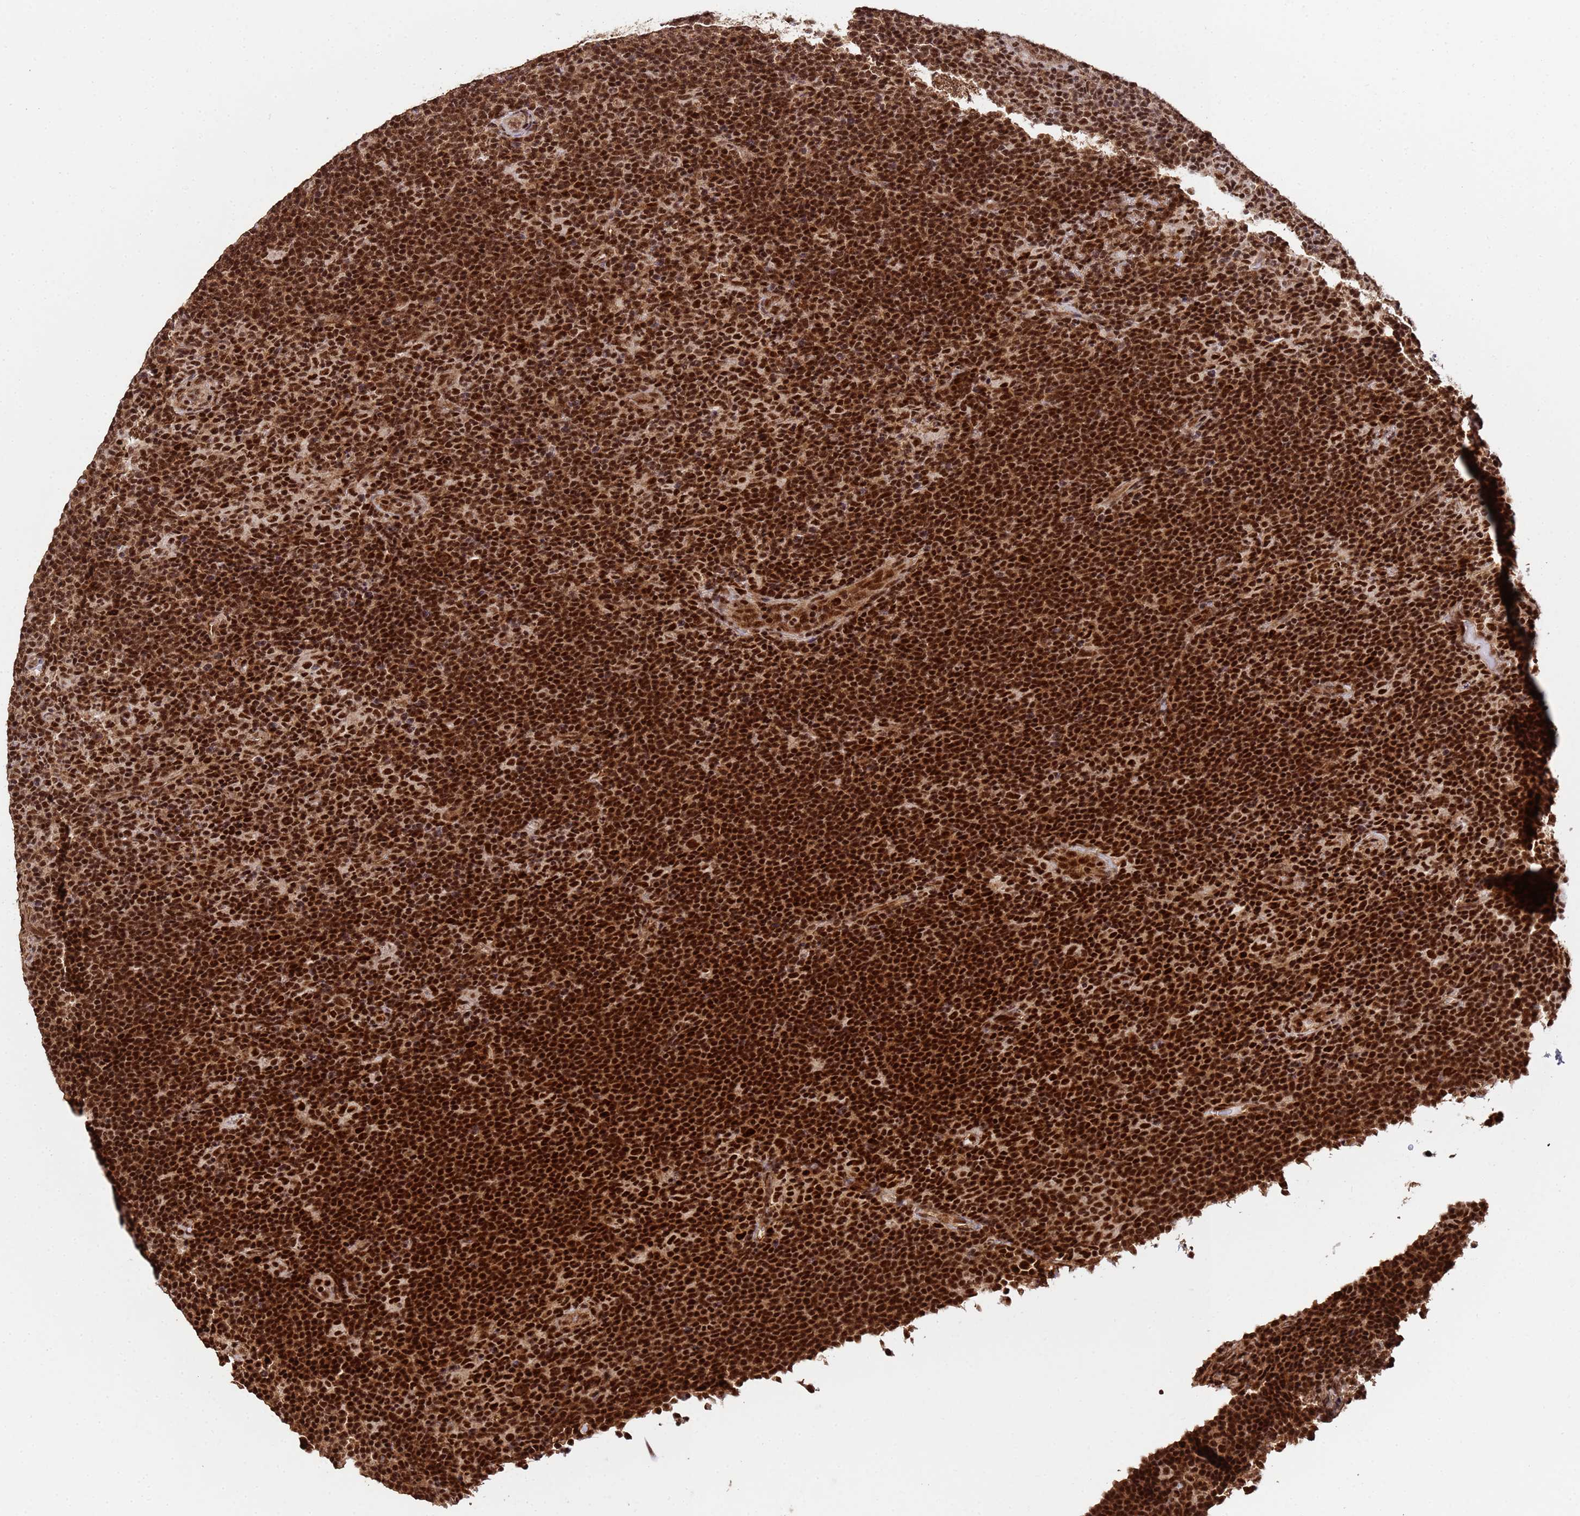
{"staining": {"intensity": "strong", "quantity": ">75%", "location": "nuclear"}, "tissue": "lymphoma", "cell_type": "Tumor cells", "image_type": "cancer", "snomed": [{"axis": "morphology", "description": "Hodgkin's disease, NOS"}, {"axis": "topography", "description": "Lymph node"}], "caption": "Human lymphoma stained with a protein marker reveals strong staining in tumor cells.", "gene": "SYF2", "patient": {"sex": "female", "age": 57}}